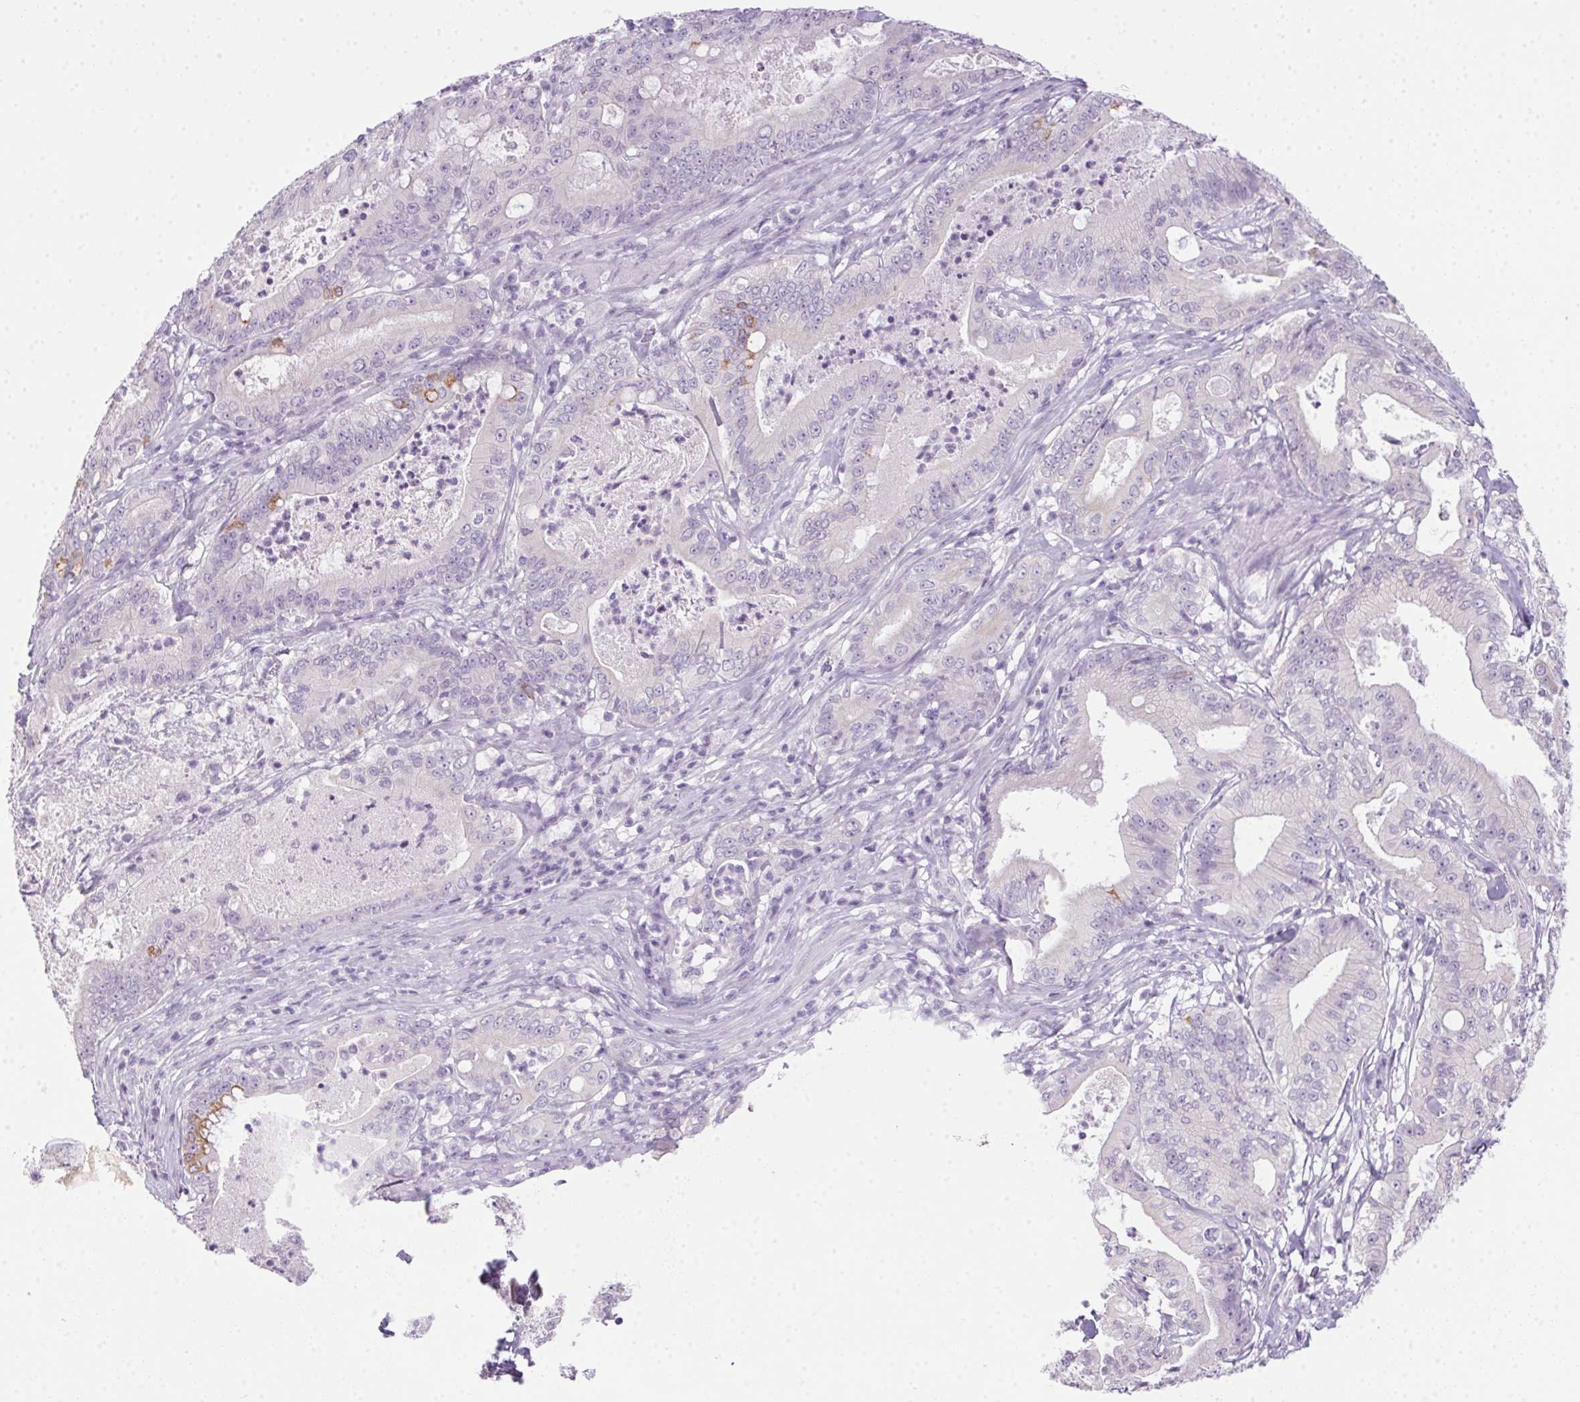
{"staining": {"intensity": "moderate", "quantity": "<25%", "location": "cytoplasmic/membranous"}, "tissue": "pancreatic cancer", "cell_type": "Tumor cells", "image_type": "cancer", "snomed": [{"axis": "morphology", "description": "Adenocarcinoma, NOS"}, {"axis": "topography", "description": "Pancreas"}], "caption": "Moderate cytoplasmic/membranous staining for a protein is identified in approximately <25% of tumor cells of pancreatic cancer (adenocarcinoma) using immunohistochemistry.", "gene": "POPDC2", "patient": {"sex": "male", "age": 71}}